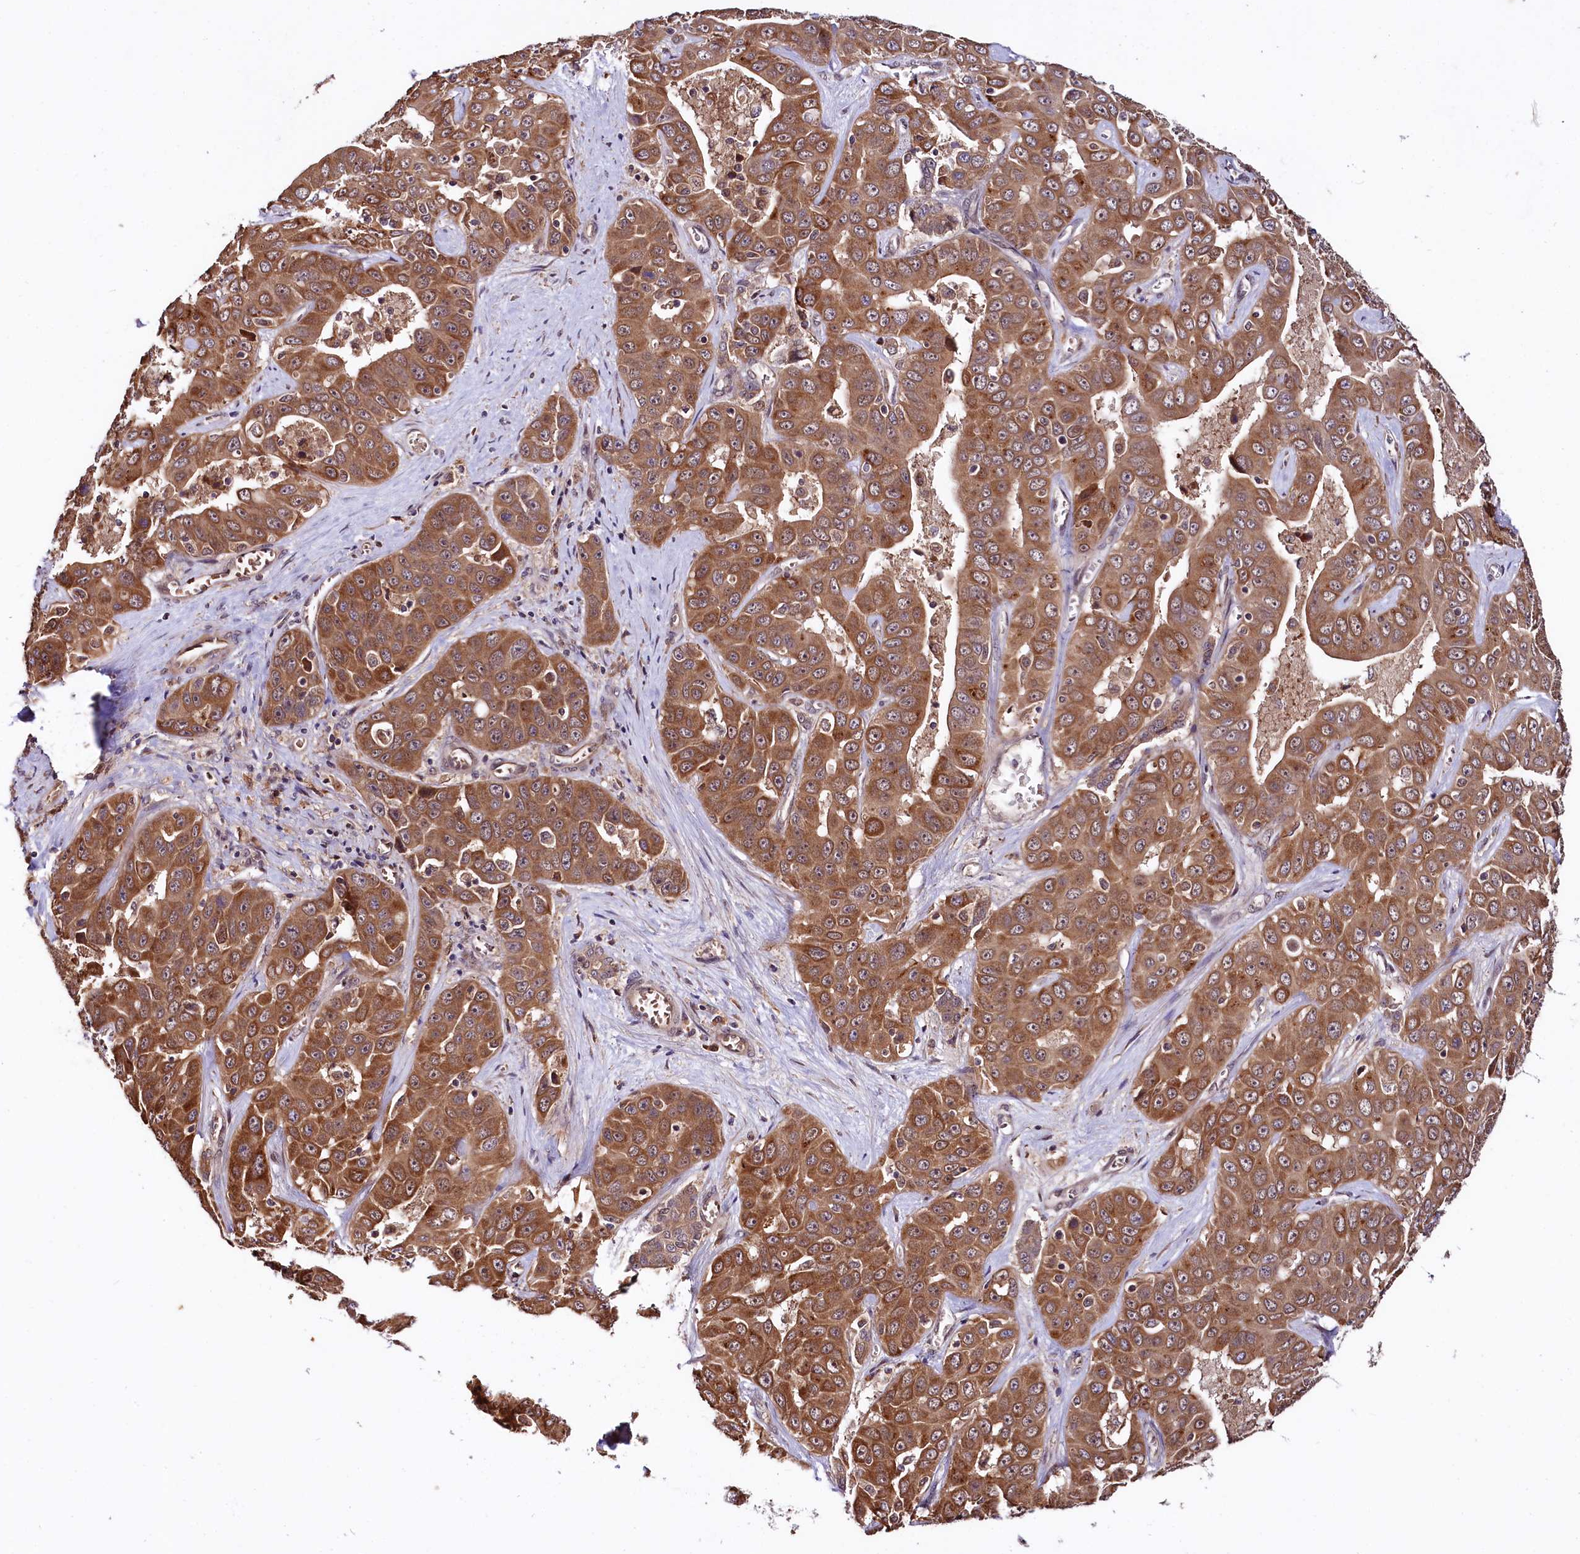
{"staining": {"intensity": "moderate", "quantity": ">75%", "location": "cytoplasmic/membranous"}, "tissue": "liver cancer", "cell_type": "Tumor cells", "image_type": "cancer", "snomed": [{"axis": "morphology", "description": "Cholangiocarcinoma"}, {"axis": "topography", "description": "Liver"}], "caption": "Moderate cytoplasmic/membranous positivity is seen in approximately >75% of tumor cells in cholangiocarcinoma (liver).", "gene": "UBE3A", "patient": {"sex": "female", "age": 52}}